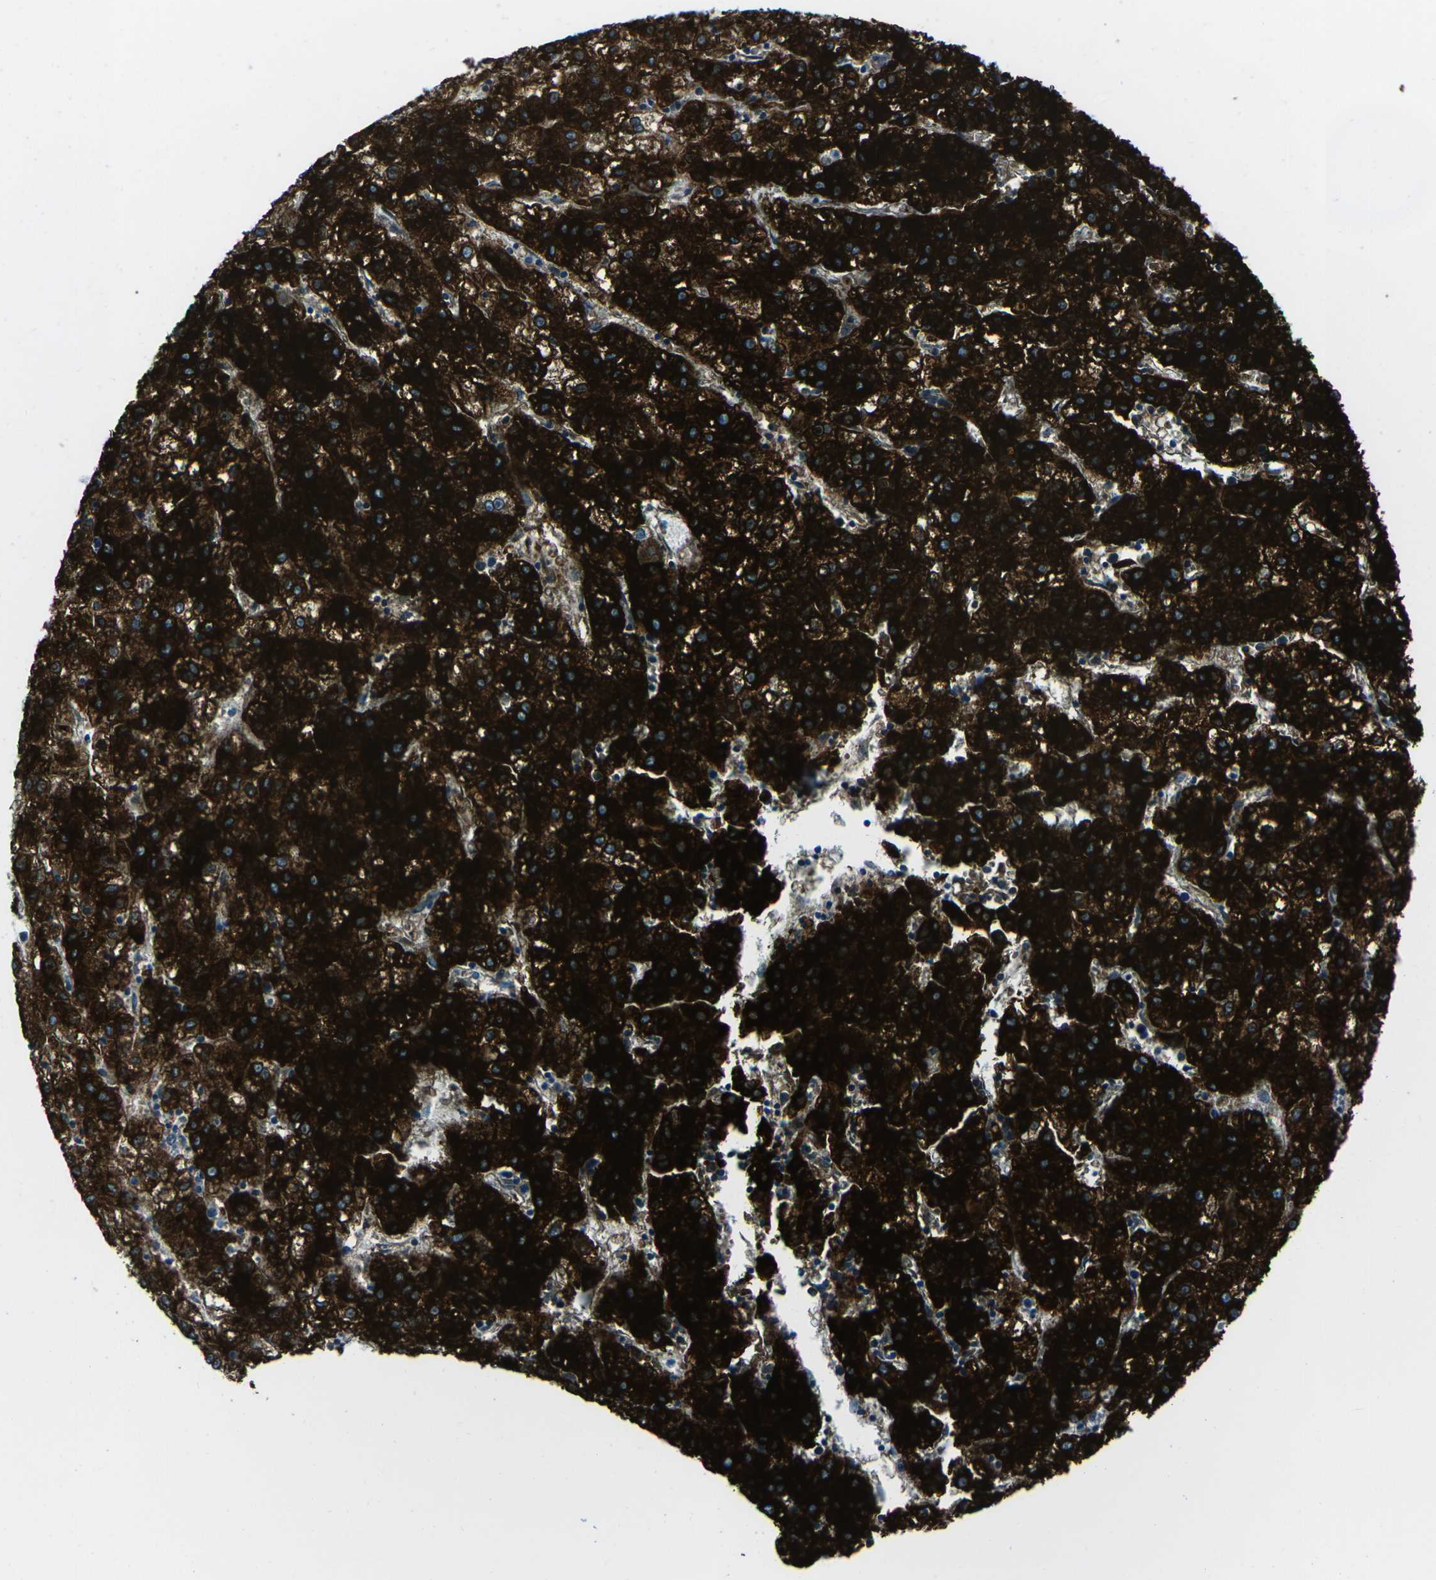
{"staining": {"intensity": "strong", "quantity": ">75%", "location": "cytoplasmic/membranous"}, "tissue": "liver cancer", "cell_type": "Tumor cells", "image_type": "cancer", "snomed": [{"axis": "morphology", "description": "Carcinoma, Hepatocellular, NOS"}, {"axis": "topography", "description": "Liver"}], "caption": "Immunohistochemistry (IHC) image of liver hepatocellular carcinoma stained for a protein (brown), which demonstrates high levels of strong cytoplasmic/membranous staining in approximately >75% of tumor cells.", "gene": "RFESD", "patient": {"sex": "male", "age": 72}}